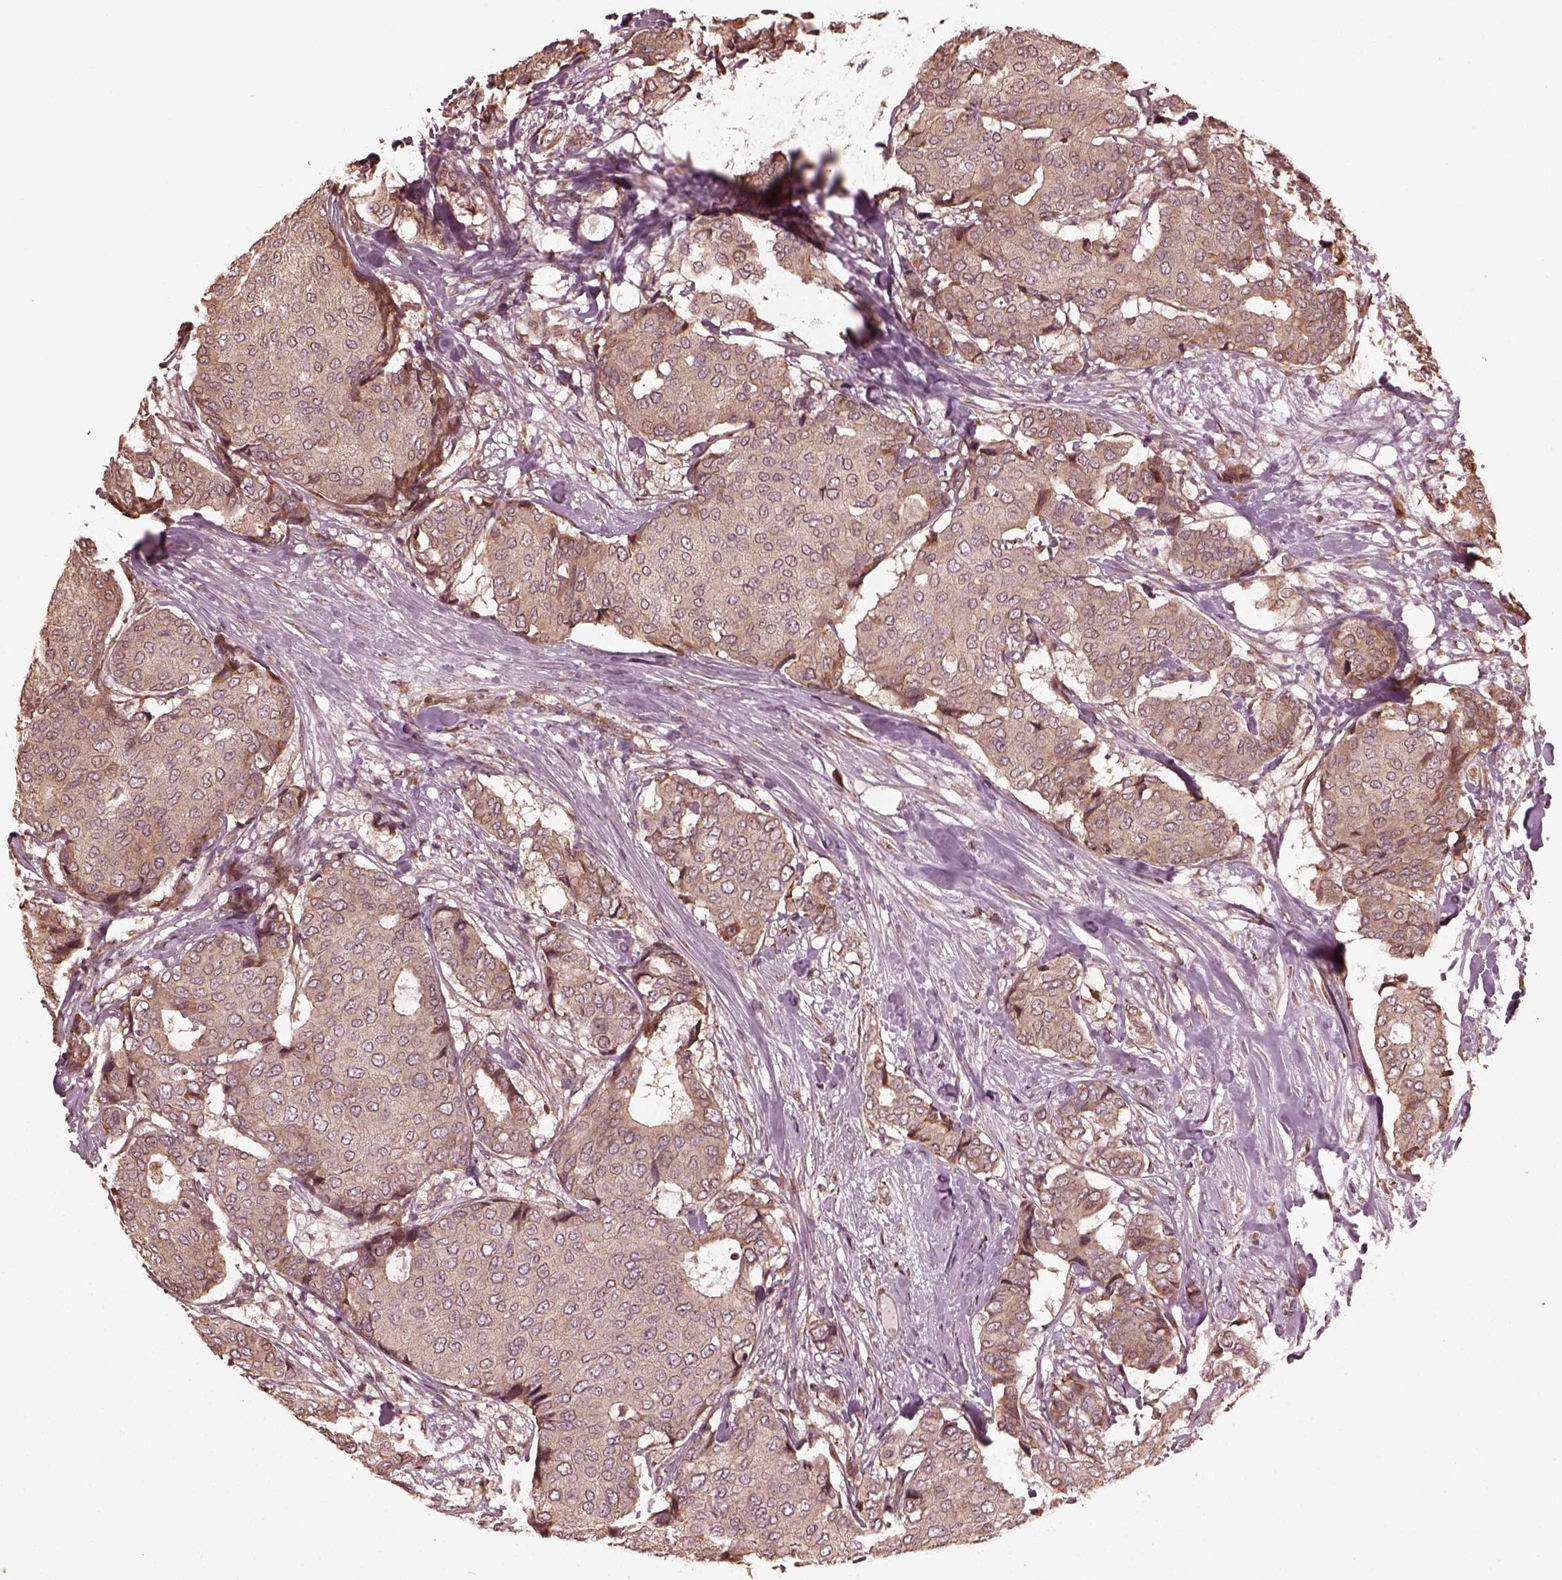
{"staining": {"intensity": "weak", "quantity": ">75%", "location": "cytoplasmic/membranous"}, "tissue": "breast cancer", "cell_type": "Tumor cells", "image_type": "cancer", "snomed": [{"axis": "morphology", "description": "Duct carcinoma"}, {"axis": "topography", "description": "Breast"}], "caption": "DAB immunohistochemical staining of human breast intraductal carcinoma demonstrates weak cytoplasmic/membranous protein expression in about >75% of tumor cells.", "gene": "ZNF292", "patient": {"sex": "female", "age": 75}}